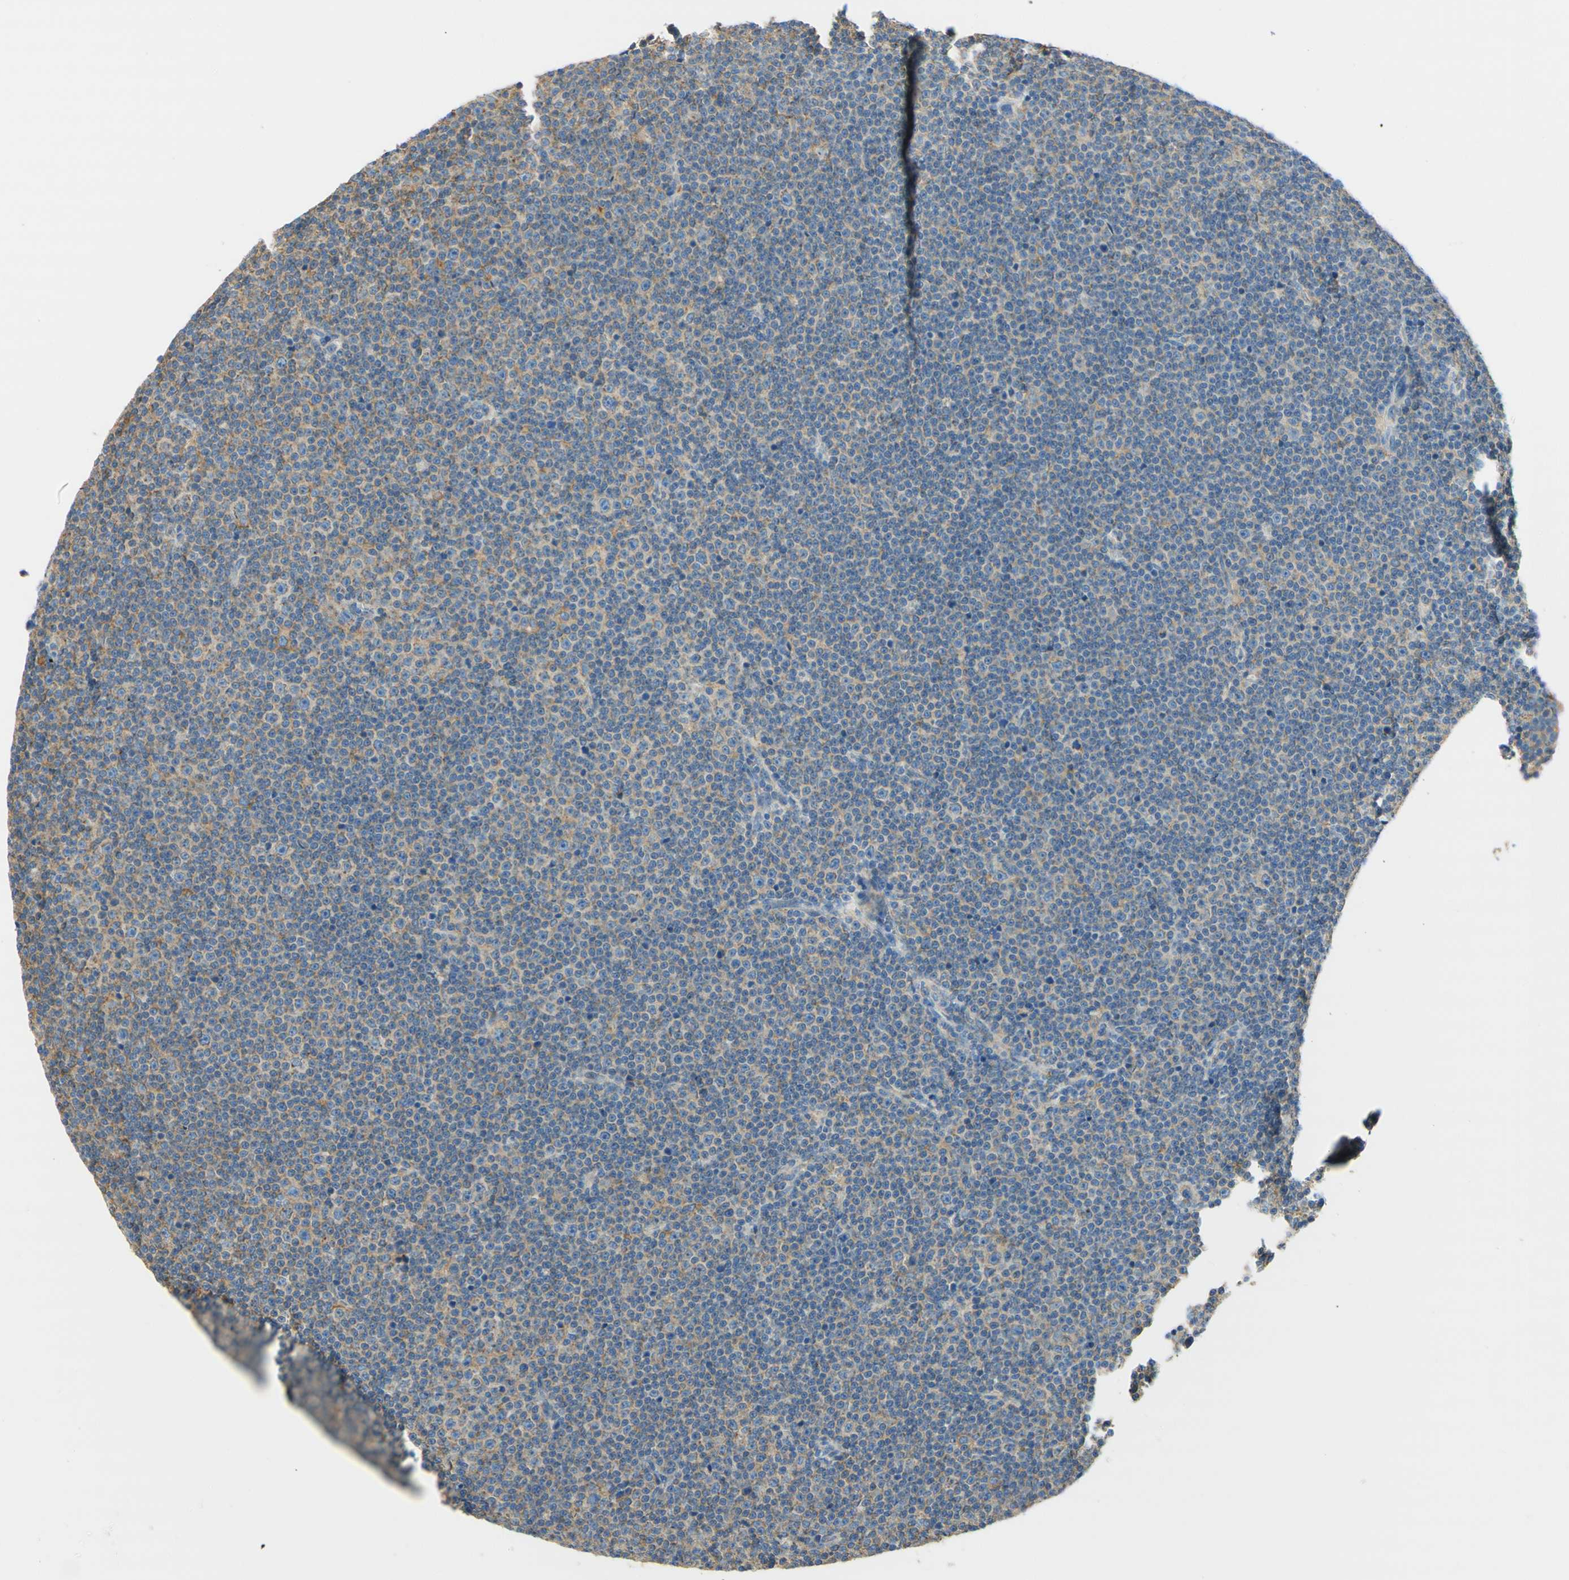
{"staining": {"intensity": "negative", "quantity": "none", "location": "none"}, "tissue": "lymphoma", "cell_type": "Tumor cells", "image_type": "cancer", "snomed": [{"axis": "morphology", "description": "Malignant lymphoma, non-Hodgkin's type, Low grade"}, {"axis": "topography", "description": "Lymph node"}], "caption": "Lymphoma was stained to show a protein in brown. There is no significant expression in tumor cells.", "gene": "CLTC", "patient": {"sex": "female", "age": 67}}